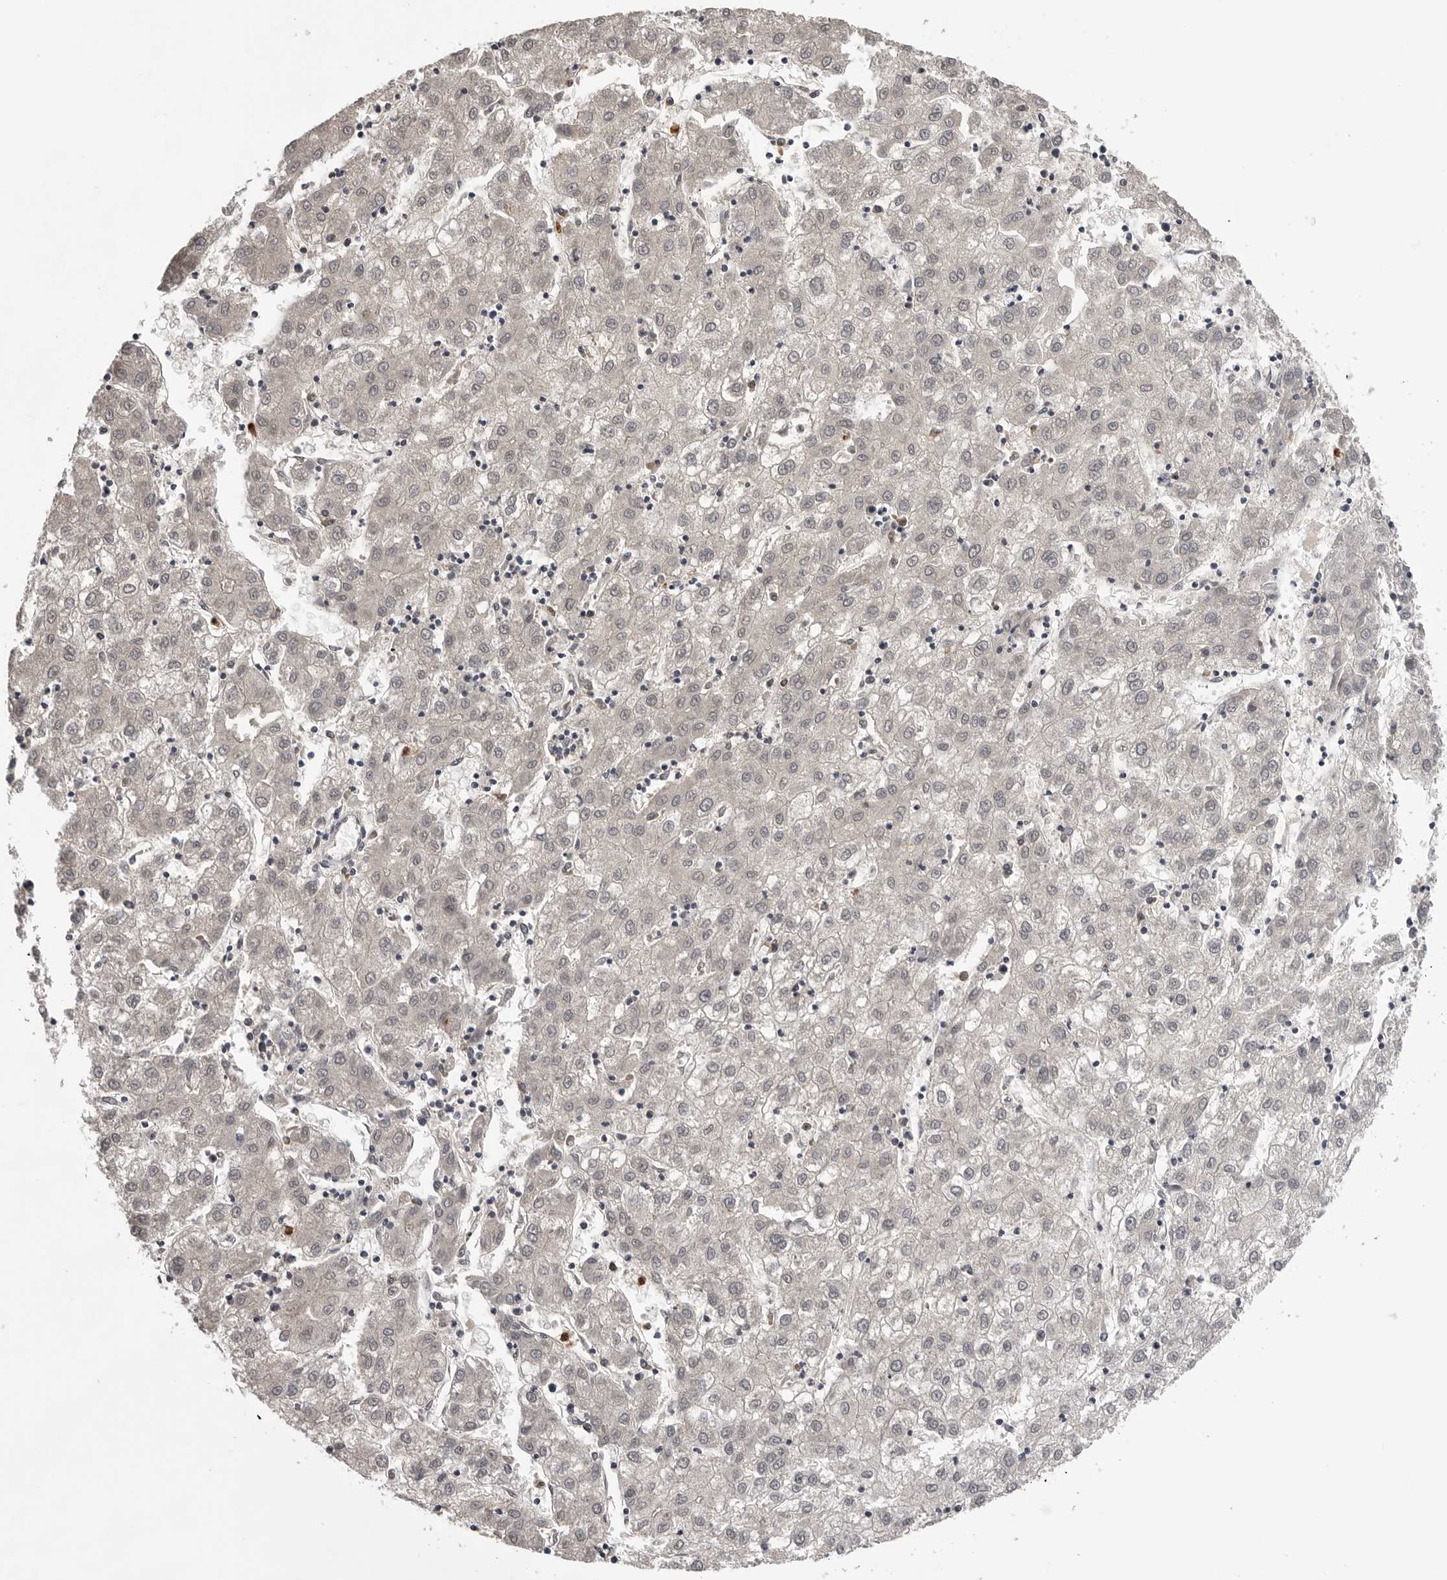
{"staining": {"intensity": "negative", "quantity": "none", "location": "none"}, "tissue": "liver cancer", "cell_type": "Tumor cells", "image_type": "cancer", "snomed": [{"axis": "morphology", "description": "Carcinoma, Hepatocellular, NOS"}, {"axis": "topography", "description": "Liver"}], "caption": "Immunohistochemical staining of human liver cancer exhibits no significant expression in tumor cells.", "gene": "TRMT13", "patient": {"sex": "male", "age": 72}}